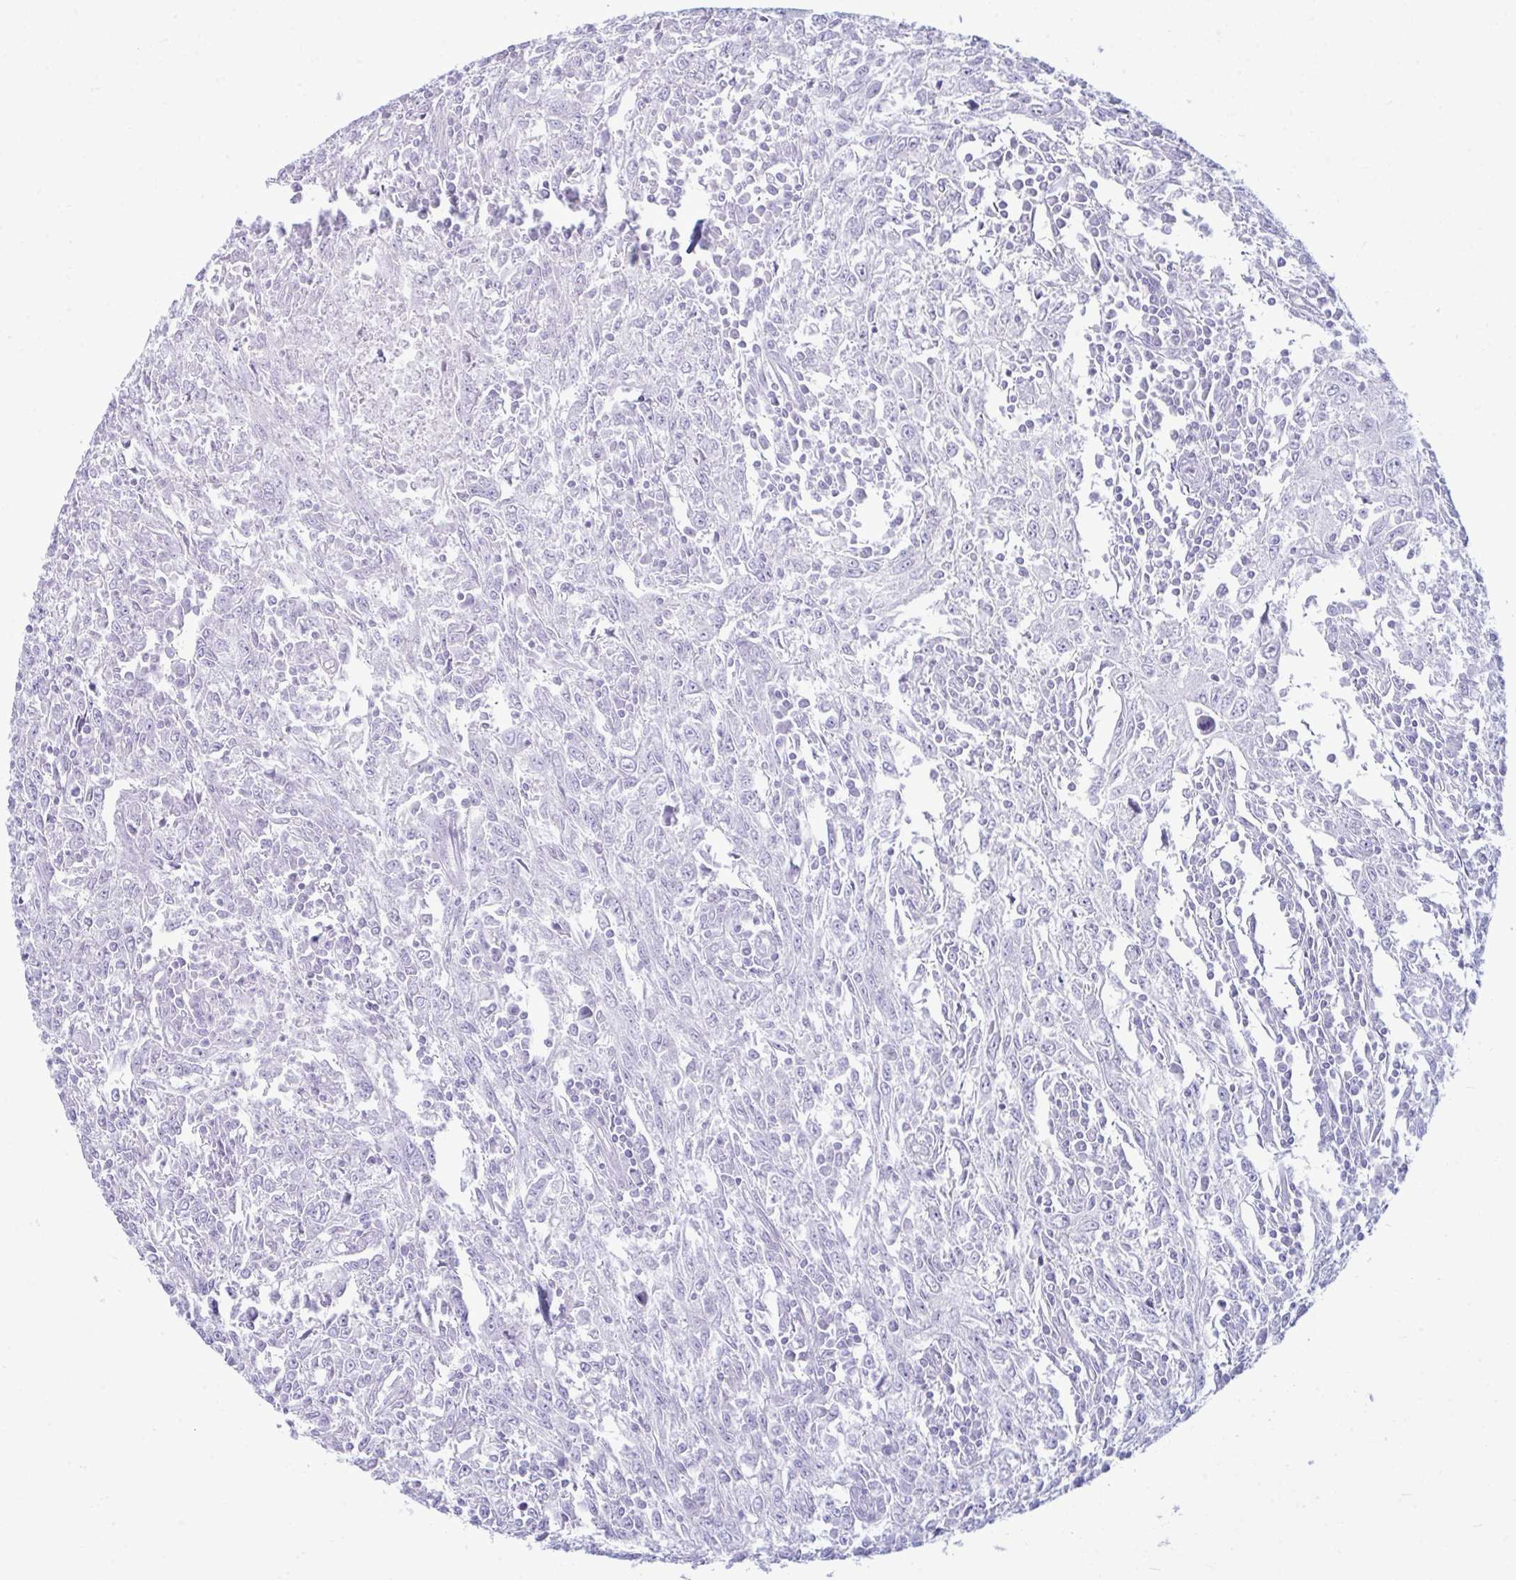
{"staining": {"intensity": "negative", "quantity": "none", "location": "none"}, "tissue": "breast cancer", "cell_type": "Tumor cells", "image_type": "cancer", "snomed": [{"axis": "morphology", "description": "Duct carcinoma"}, {"axis": "topography", "description": "Breast"}], "caption": "There is no significant expression in tumor cells of infiltrating ductal carcinoma (breast).", "gene": "ANKRD60", "patient": {"sex": "female", "age": 50}}